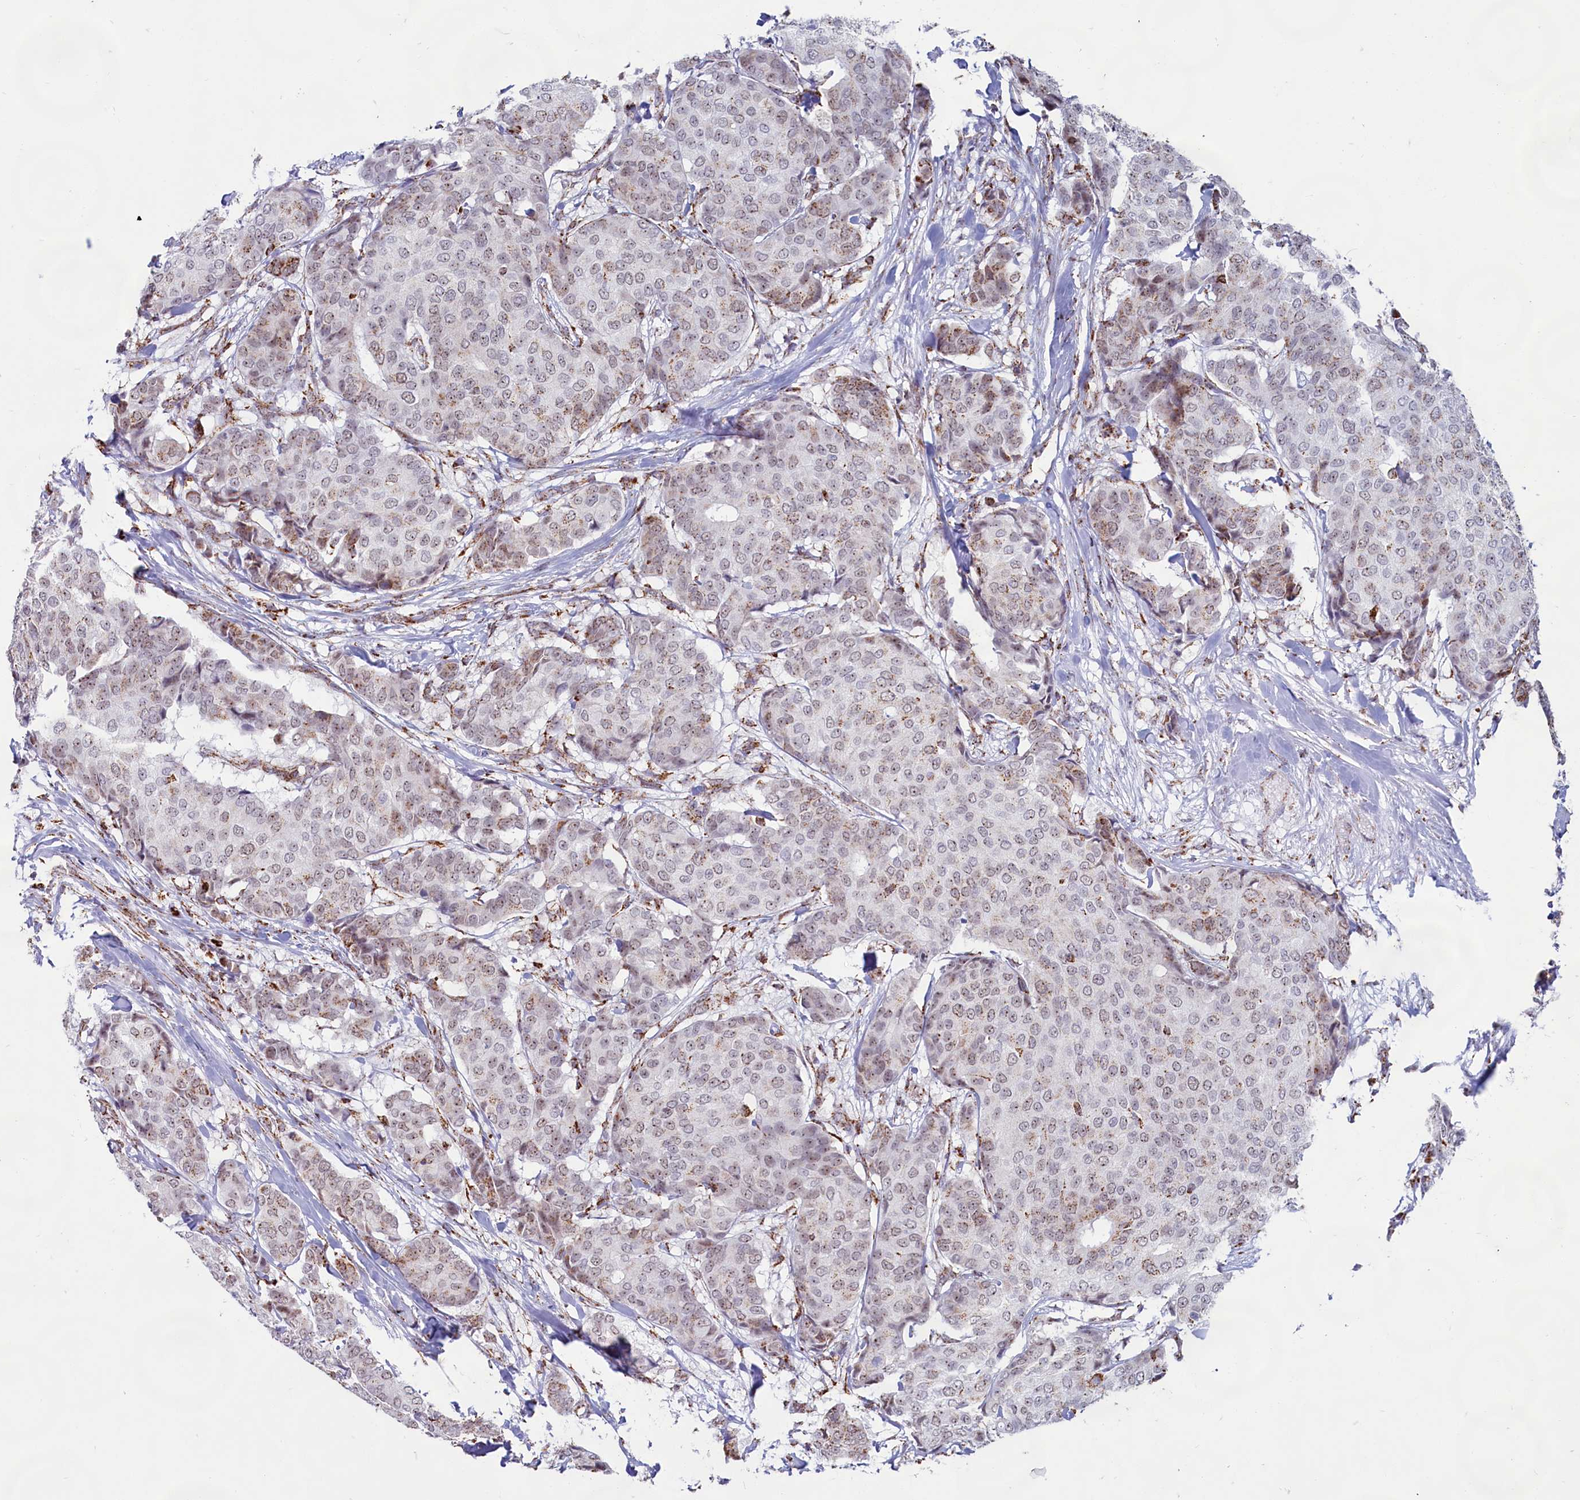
{"staining": {"intensity": "moderate", "quantity": "<25%", "location": "cytoplasmic/membranous"}, "tissue": "breast cancer", "cell_type": "Tumor cells", "image_type": "cancer", "snomed": [{"axis": "morphology", "description": "Duct carcinoma"}, {"axis": "topography", "description": "Breast"}], "caption": "A photomicrograph of human breast infiltrating ductal carcinoma stained for a protein demonstrates moderate cytoplasmic/membranous brown staining in tumor cells.", "gene": "C1D", "patient": {"sex": "female", "age": 75}}